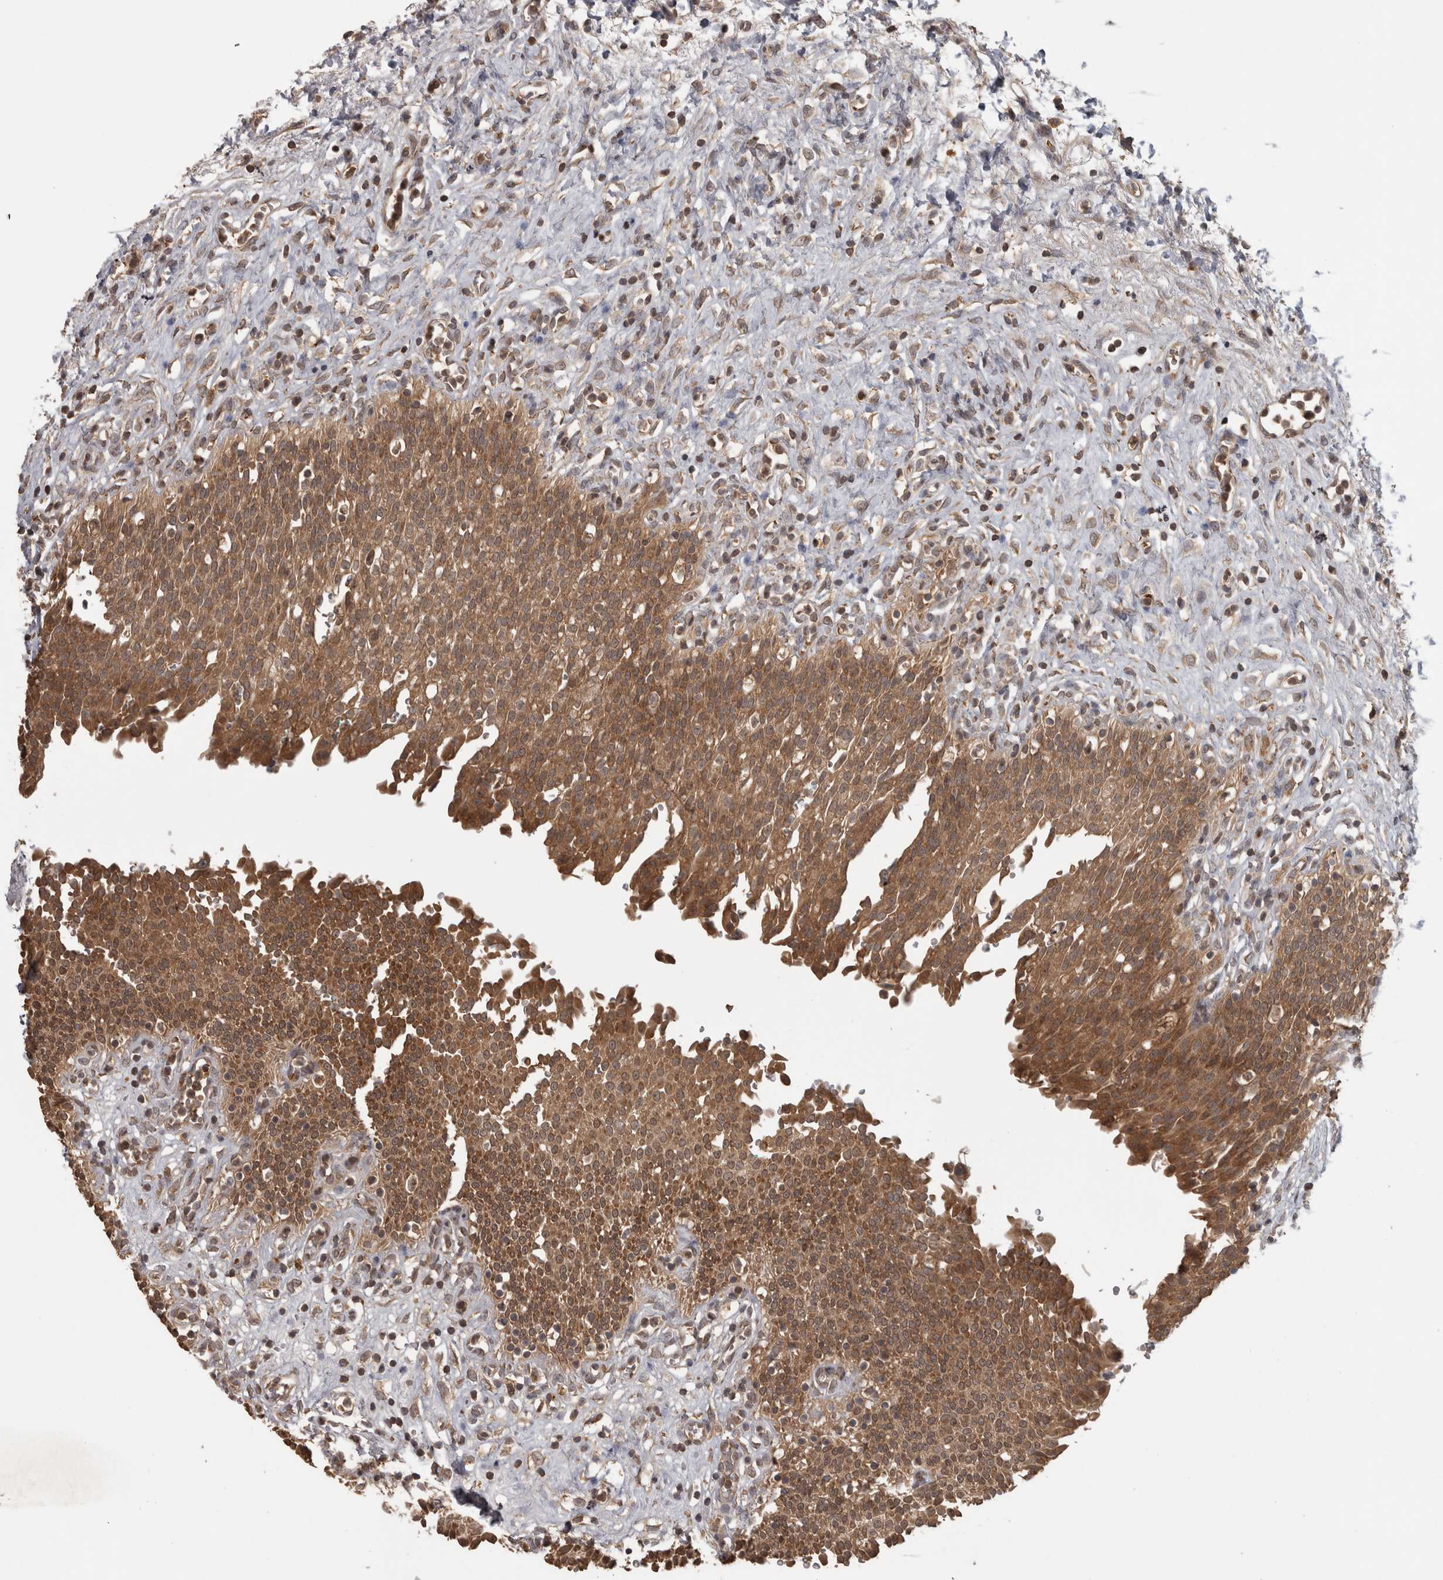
{"staining": {"intensity": "strong", "quantity": ">75%", "location": "cytoplasmic/membranous"}, "tissue": "urinary bladder", "cell_type": "Urothelial cells", "image_type": "normal", "snomed": [{"axis": "morphology", "description": "Urothelial carcinoma, High grade"}, {"axis": "topography", "description": "Urinary bladder"}], "caption": "Protein staining of unremarkable urinary bladder displays strong cytoplasmic/membranous positivity in about >75% of urothelial cells.", "gene": "MICU3", "patient": {"sex": "male", "age": 46}}